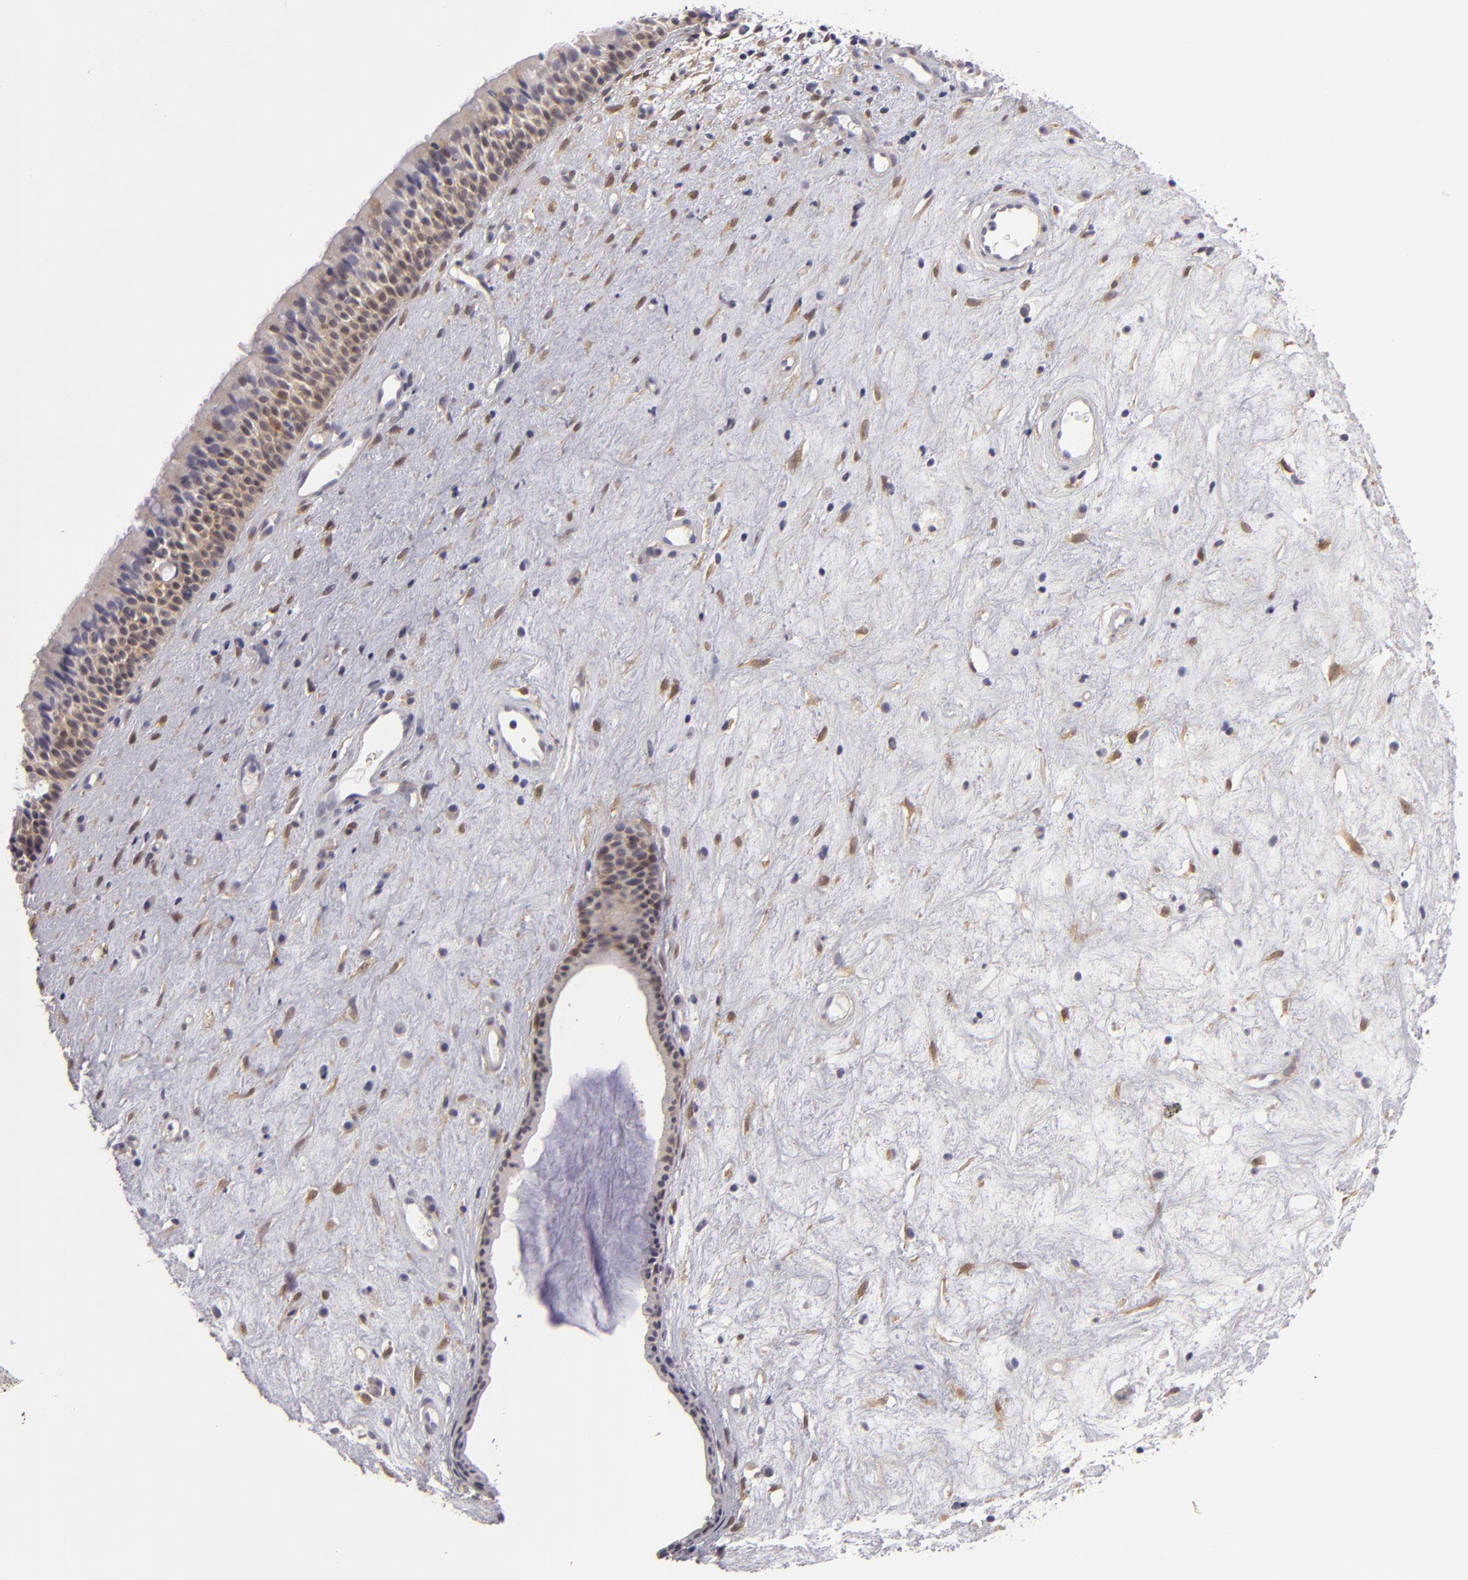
{"staining": {"intensity": "weak", "quantity": ">75%", "location": "cytoplasmic/membranous"}, "tissue": "nasopharynx", "cell_type": "Respiratory epithelial cells", "image_type": "normal", "snomed": [{"axis": "morphology", "description": "Normal tissue, NOS"}, {"axis": "topography", "description": "Nasopharynx"}], "caption": "Weak cytoplasmic/membranous expression is identified in approximately >75% of respiratory epithelial cells in benign nasopharynx.", "gene": "EFS", "patient": {"sex": "female", "age": 78}}